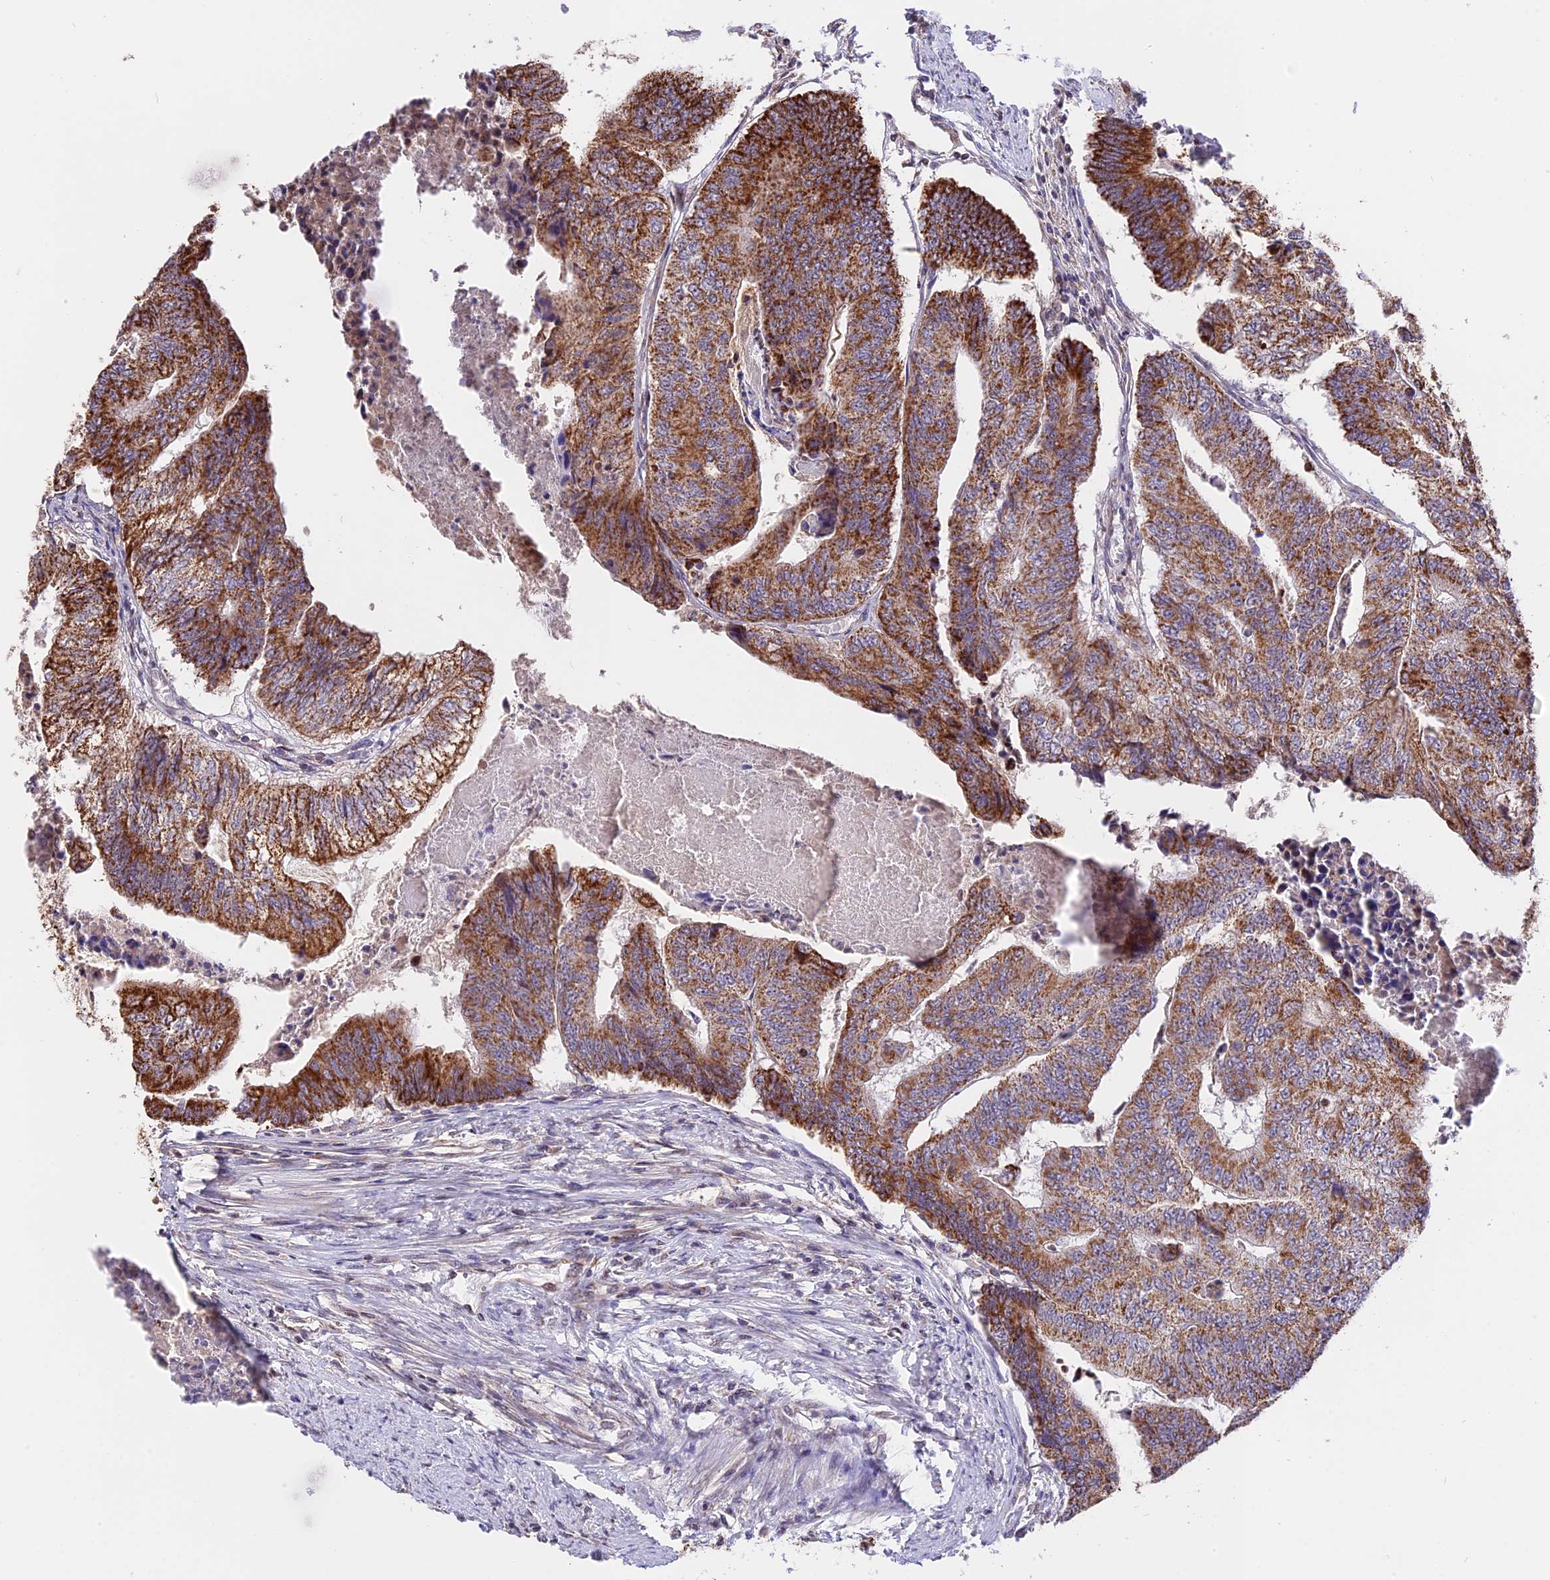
{"staining": {"intensity": "strong", "quantity": ">75%", "location": "cytoplasmic/membranous"}, "tissue": "colorectal cancer", "cell_type": "Tumor cells", "image_type": "cancer", "snomed": [{"axis": "morphology", "description": "Adenocarcinoma, NOS"}, {"axis": "topography", "description": "Colon"}], "caption": "Tumor cells display high levels of strong cytoplasmic/membranous expression in approximately >75% of cells in human colorectal cancer. (DAB (3,3'-diaminobenzidine) = brown stain, brightfield microscopy at high magnification).", "gene": "RERGL", "patient": {"sex": "female", "age": 67}}